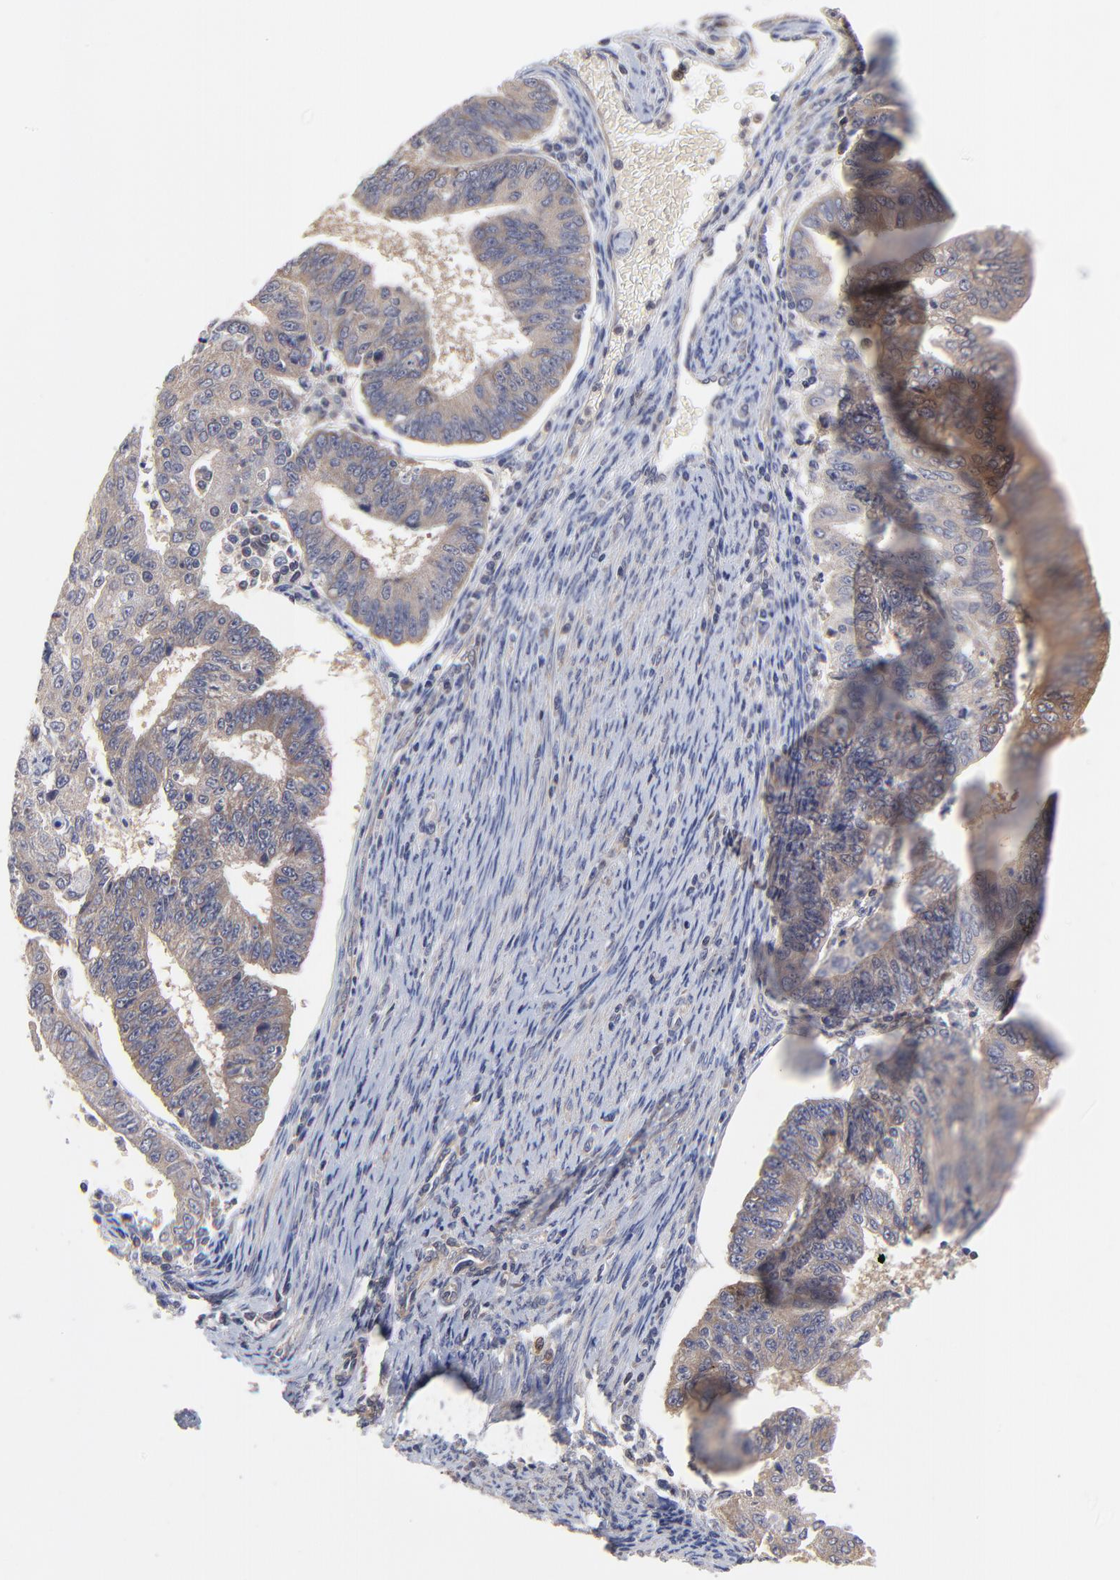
{"staining": {"intensity": "weak", "quantity": ">75%", "location": "cytoplasmic/membranous"}, "tissue": "endometrial cancer", "cell_type": "Tumor cells", "image_type": "cancer", "snomed": [{"axis": "morphology", "description": "Adenocarcinoma, NOS"}, {"axis": "topography", "description": "Endometrium"}], "caption": "Endometrial cancer (adenocarcinoma) was stained to show a protein in brown. There is low levels of weak cytoplasmic/membranous positivity in about >75% of tumor cells.", "gene": "PCMT1", "patient": {"sex": "female", "age": 56}}